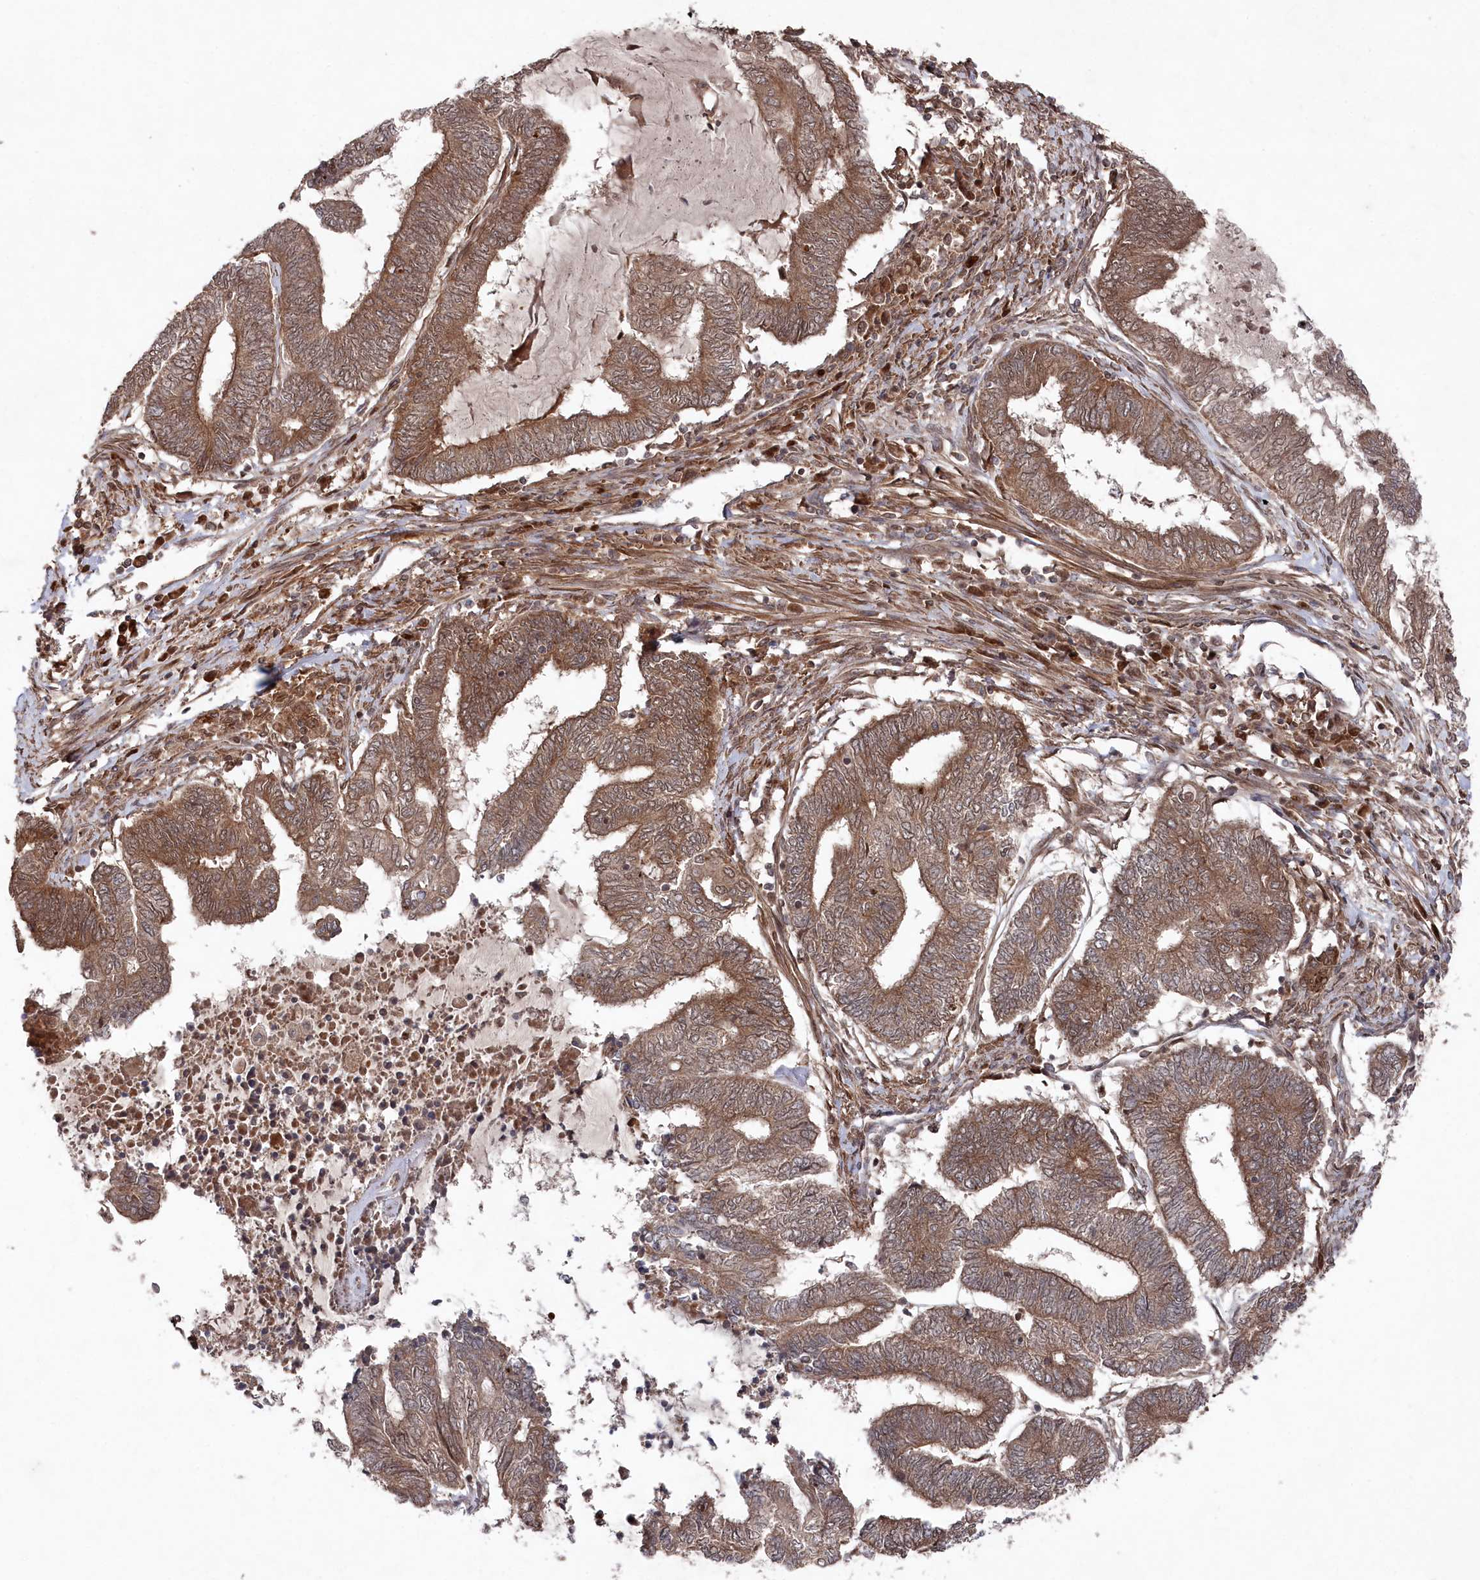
{"staining": {"intensity": "moderate", "quantity": ">75%", "location": "cytoplasmic/membranous,nuclear"}, "tissue": "endometrial cancer", "cell_type": "Tumor cells", "image_type": "cancer", "snomed": [{"axis": "morphology", "description": "Adenocarcinoma, NOS"}, {"axis": "topography", "description": "Uterus"}, {"axis": "topography", "description": "Endometrium"}], "caption": "Endometrial adenocarcinoma stained for a protein (brown) displays moderate cytoplasmic/membranous and nuclear positive staining in about >75% of tumor cells.", "gene": "BORCS7", "patient": {"sex": "female", "age": 70}}